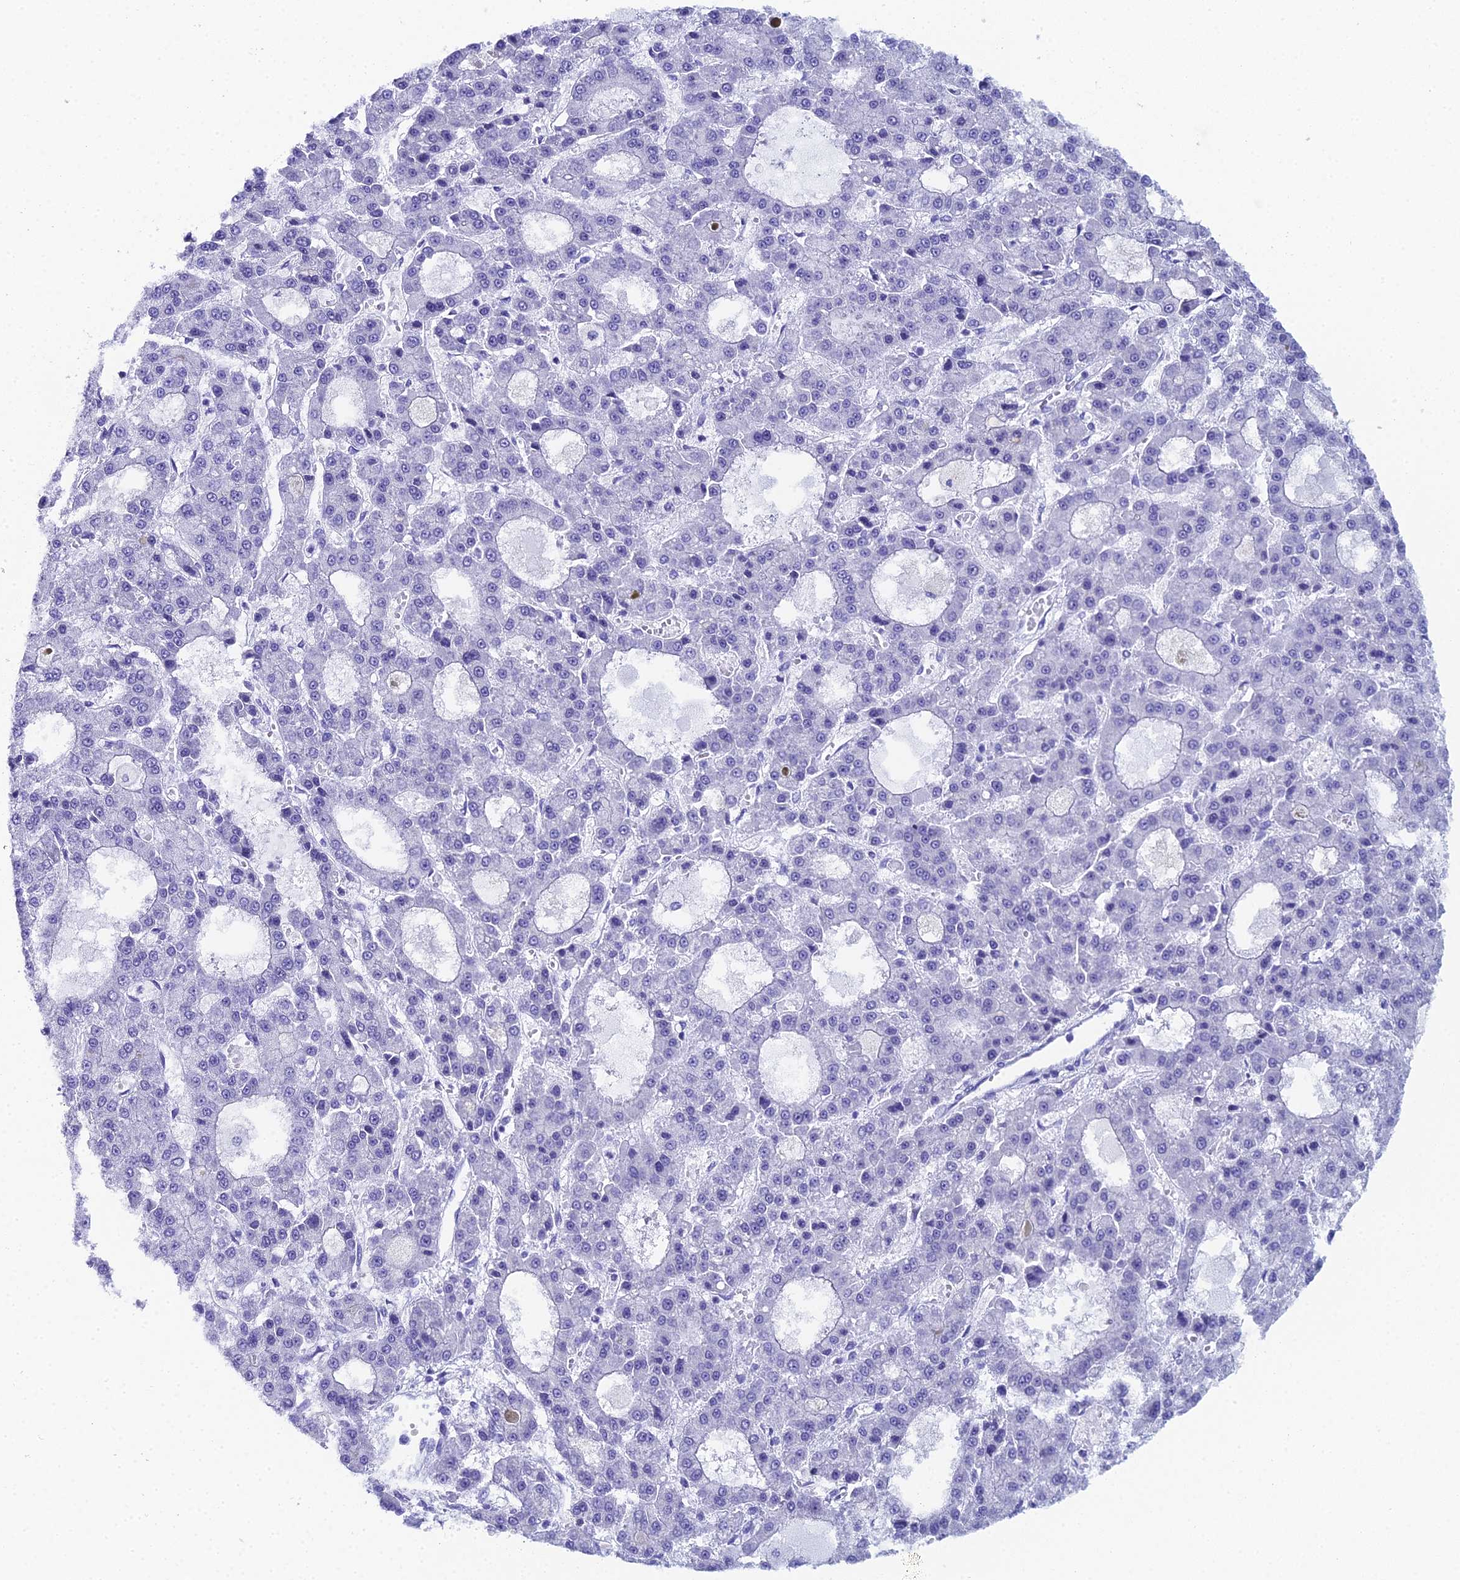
{"staining": {"intensity": "negative", "quantity": "none", "location": "none"}, "tissue": "liver cancer", "cell_type": "Tumor cells", "image_type": "cancer", "snomed": [{"axis": "morphology", "description": "Carcinoma, Hepatocellular, NOS"}, {"axis": "topography", "description": "Liver"}], "caption": "Immunohistochemical staining of human hepatocellular carcinoma (liver) reveals no significant positivity in tumor cells. The staining was performed using DAB to visualize the protein expression in brown, while the nuclei were stained in blue with hematoxylin (Magnification: 20x).", "gene": "PRR22", "patient": {"sex": "male", "age": 70}}